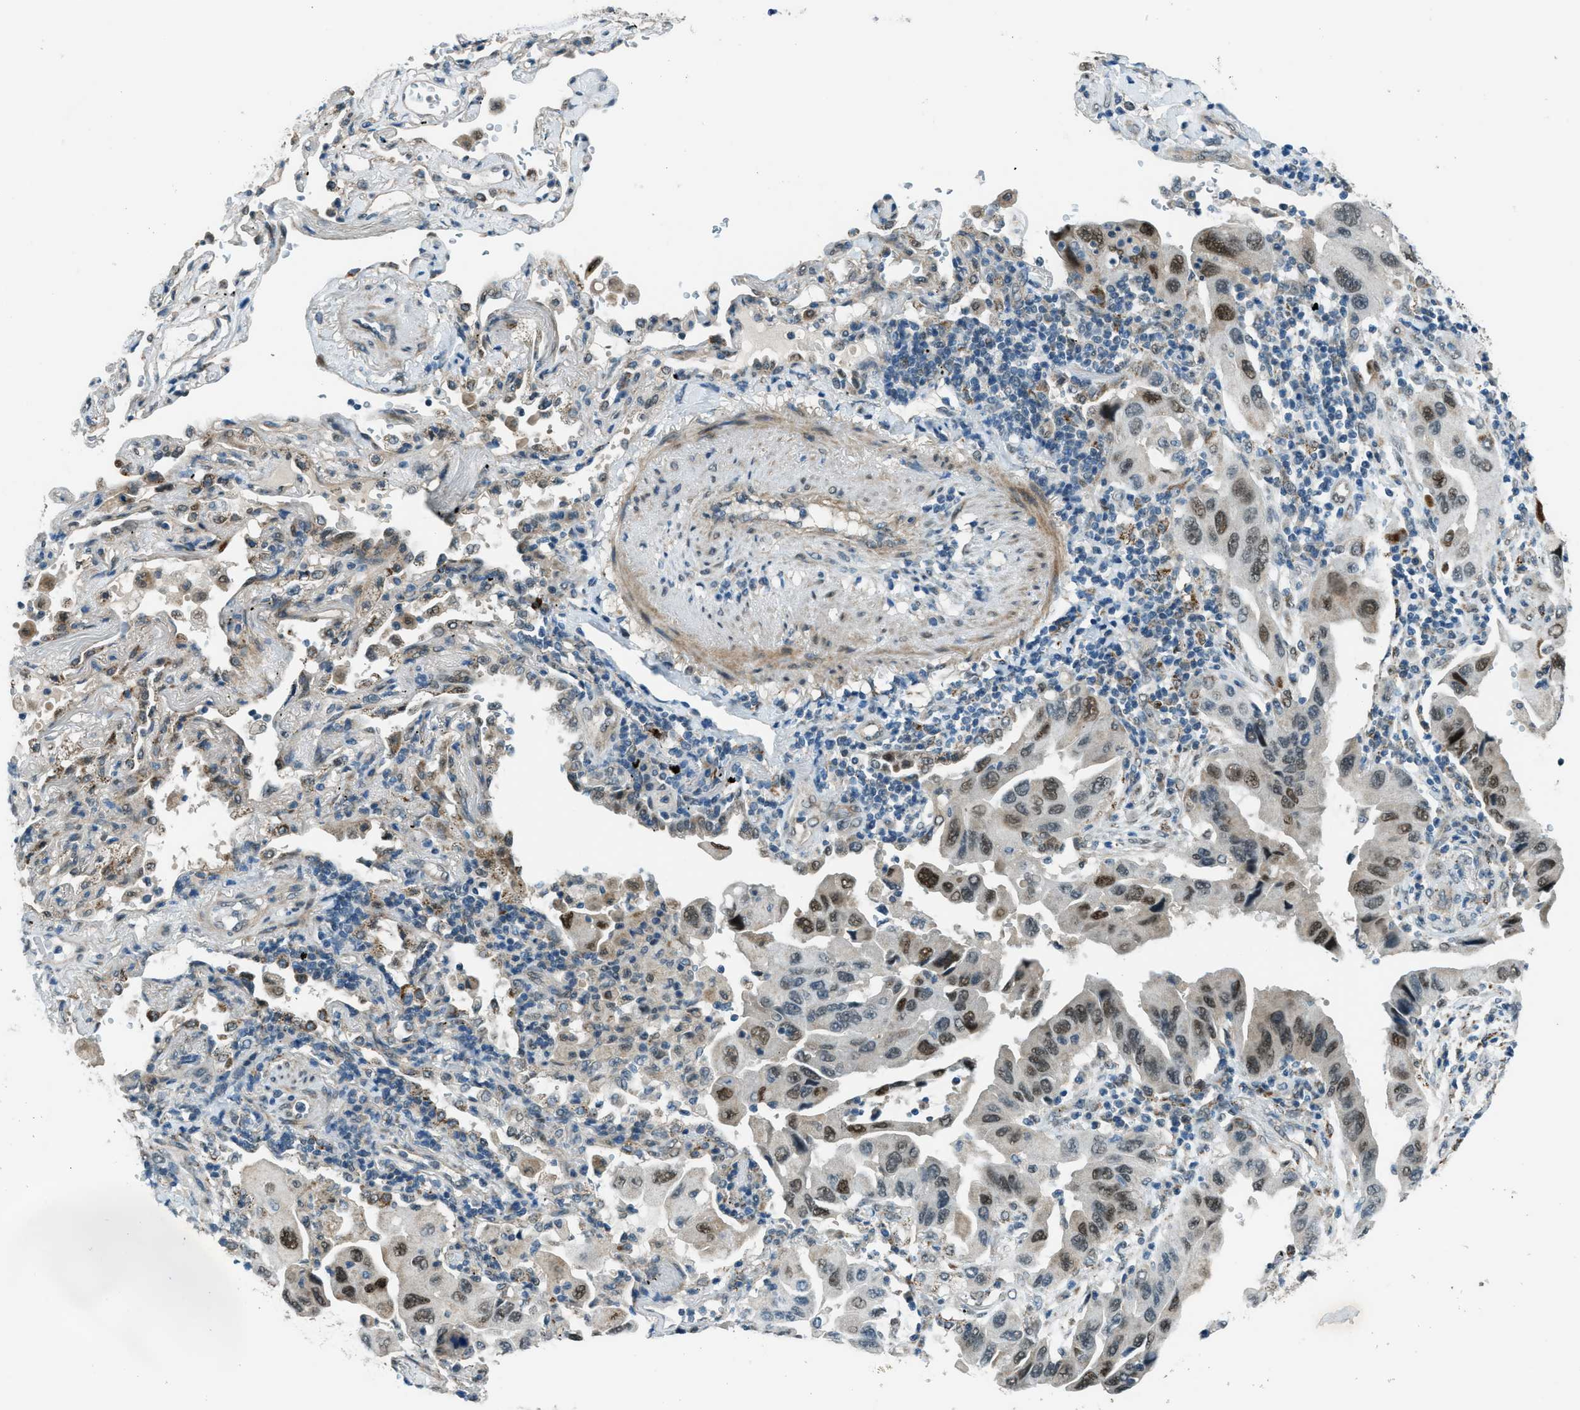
{"staining": {"intensity": "moderate", "quantity": ">75%", "location": "nuclear"}, "tissue": "lung cancer", "cell_type": "Tumor cells", "image_type": "cancer", "snomed": [{"axis": "morphology", "description": "Adenocarcinoma, NOS"}, {"axis": "topography", "description": "Lung"}], "caption": "Immunohistochemical staining of adenocarcinoma (lung) reveals medium levels of moderate nuclear positivity in approximately >75% of tumor cells.", "gene": "NPEPL1", "patient": {"sex": "female", "age": 65}}